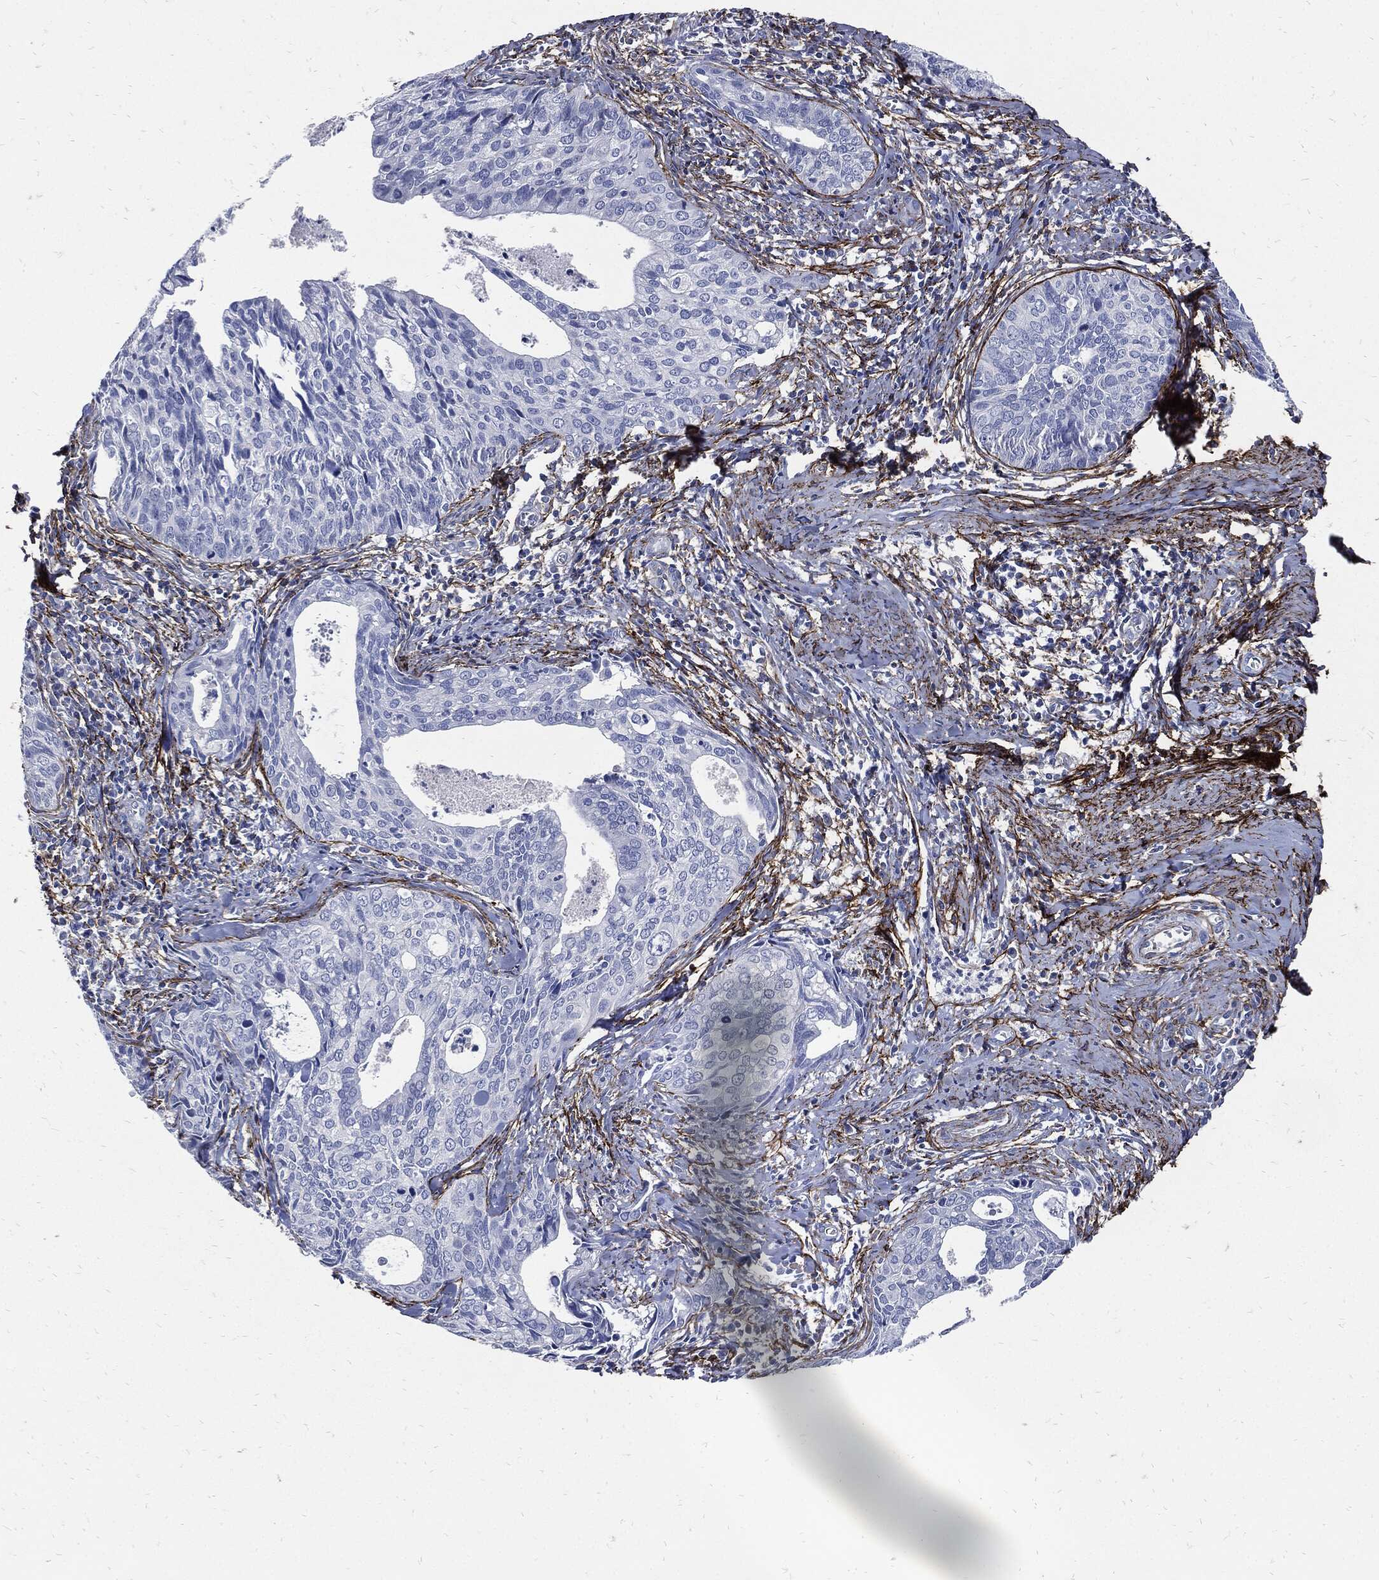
{"staining": {"intensity": "negative", "quantity": "none", "location": "none"}, "tissue": "cervical cancer", "cell_type": "Tumor cells", "image_type": "cancer", "snomed": [{"axis": "morphology", "description": "Squamous cell carcinoma, NOS"}, {"axis": "topography", "description": "Cervix"}], "caption": "Cervical cancer (squamous cell carcinoma) was stained to show a protein in brown. There is no significant expression in tumor cells. Brightfield microscopy of immunohistochemistry stained with DAB (3,3'-diaminobenzidine) (brown) and hematoxylin (blue), captured at high magnification.", "gene": "FBN1", "patient": {"sex": "female", "age": 29}}